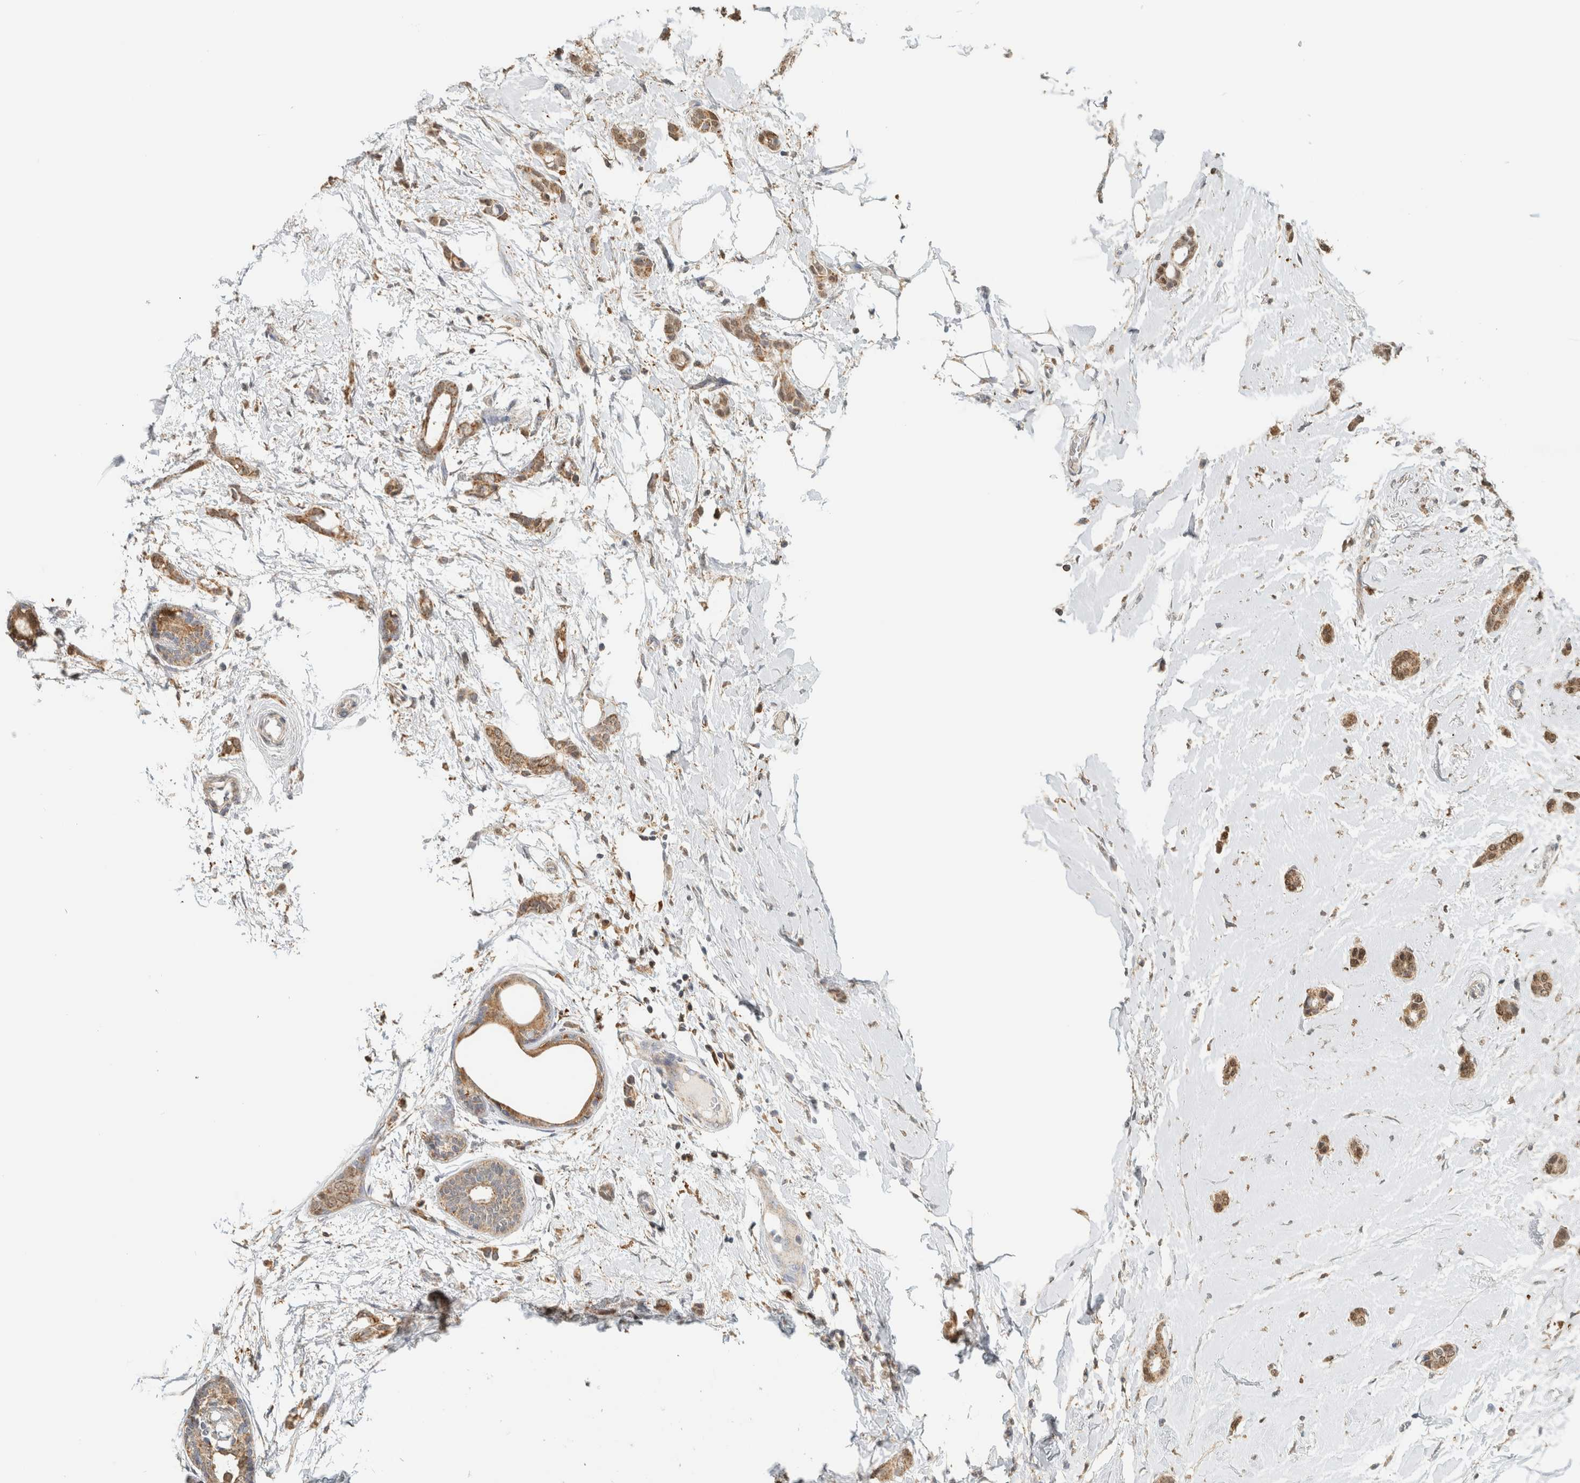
{"staining": {"intensity": "moderate", "quantity": ">75%", "location": "cytoplasmic/membranous"}, "tissue": "breast cancer", "cell_type": "Tumor cells", "image_type": "cancer", "snomed": [{"axis": "morphology", "description": "Duct carcinoma"}, {"axis": "topography", "description": "Breast"}], "caption": "Protein staining by immunohistochemistry (IHC) reveals moderate cytoplasmic/membranous staining in about >75% of tumor cells in breast intraductal carcinoma. The protein is shown in brown color, while the nuclei are stained blue.", "gene": "CAPG", "patient": {"sex": "female", "age": 55}}